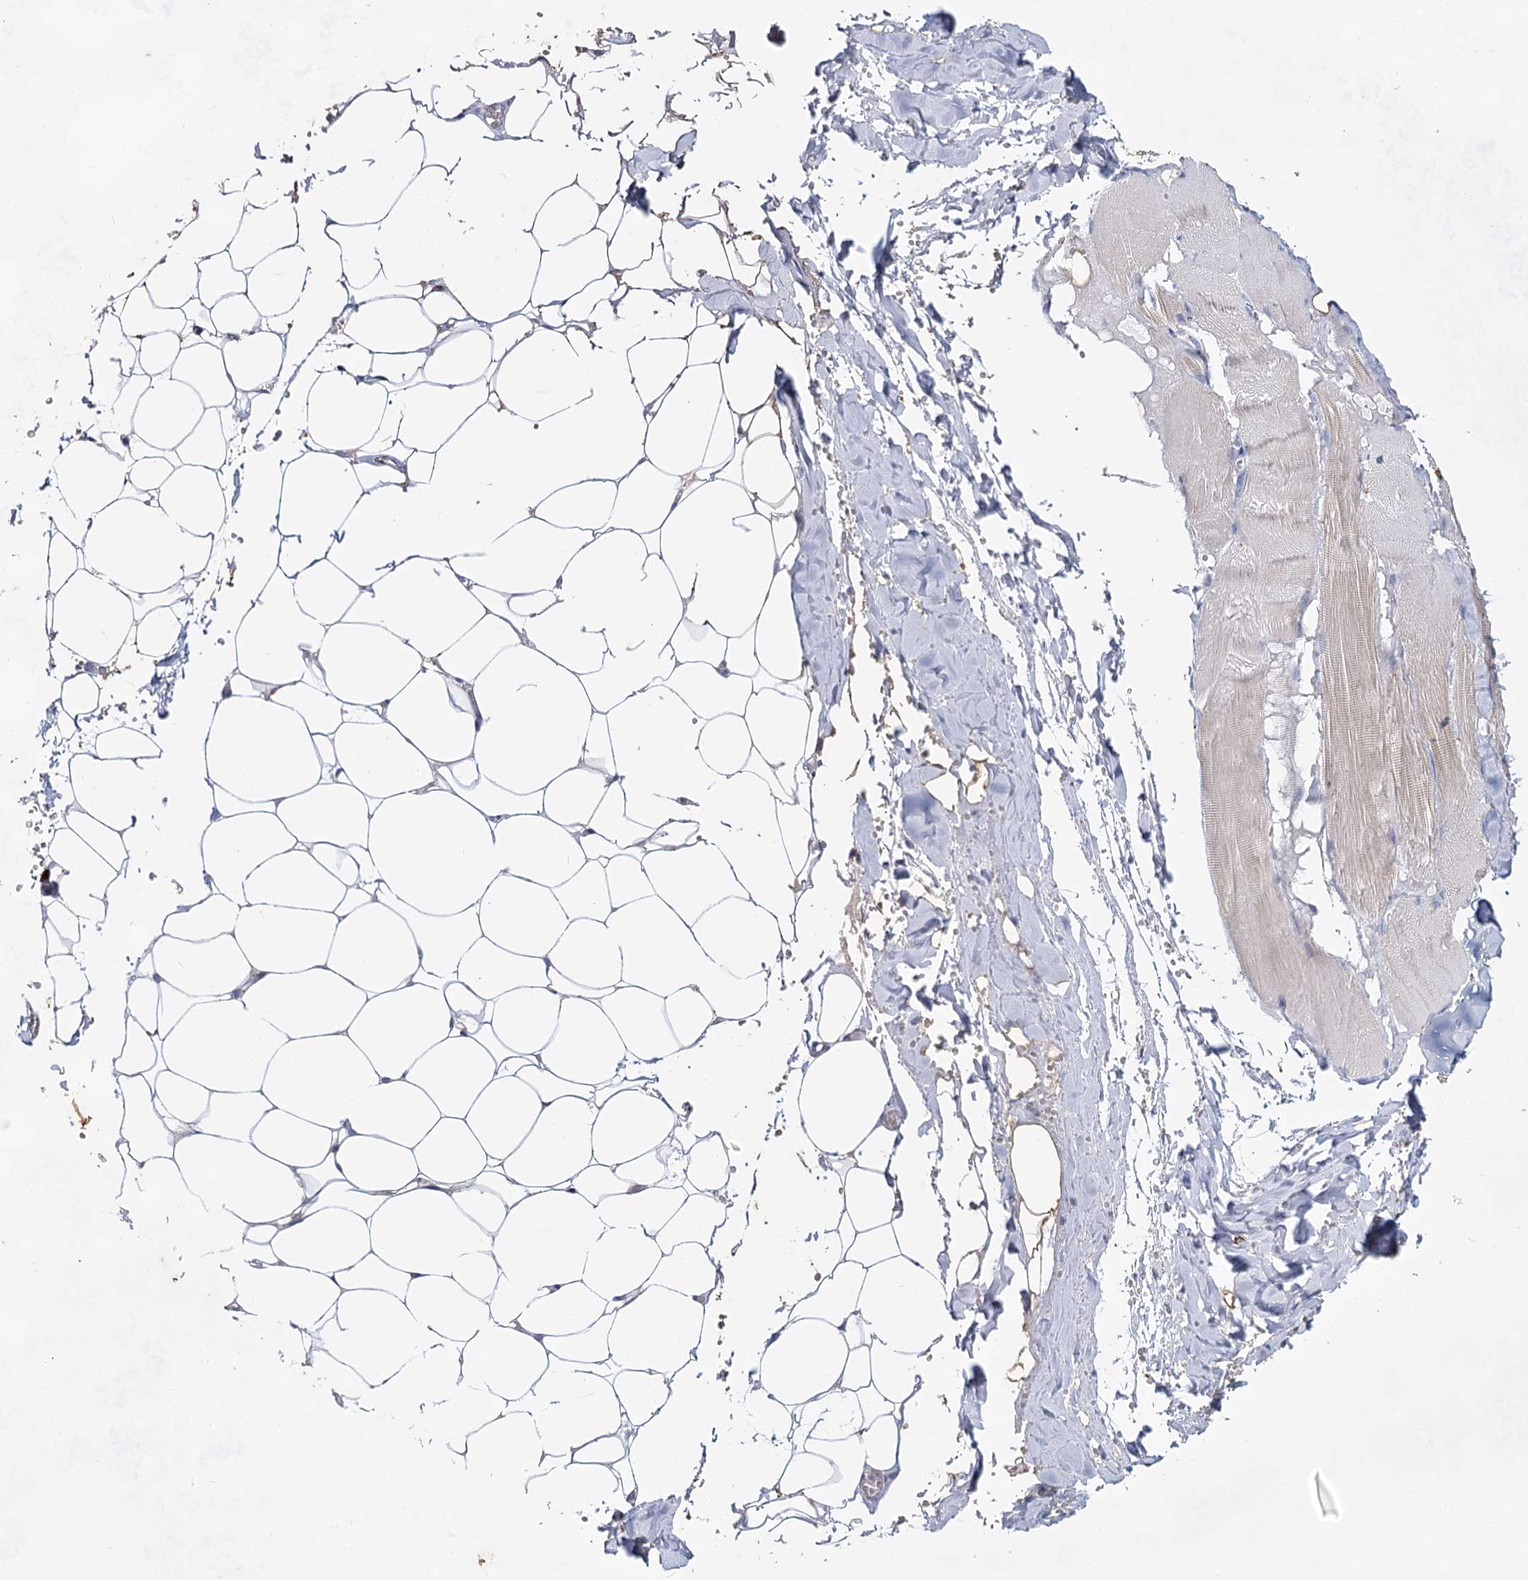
{"staining": {"intensity": "negative", "quantity": "none", "location": "none"}, "tissue": "adipose tissue", "cell_type": "Adipocytes", "image_type": "normal", "snomed": [{"axis": "morphology", "description": "Normal tissue, NOS"}, {"axis": "topography", "description": "Skeletal muscle"}, {"axis": "topography", "description": "Peripheral nerve tissue"}], "caption": "IHC photomicrograph of benign human adipose tissue stained for a protein (brown), which reveals no staining in adipocytes.", "gene": "CCDC73", "patient": {"sex": "female", "age": 55}}